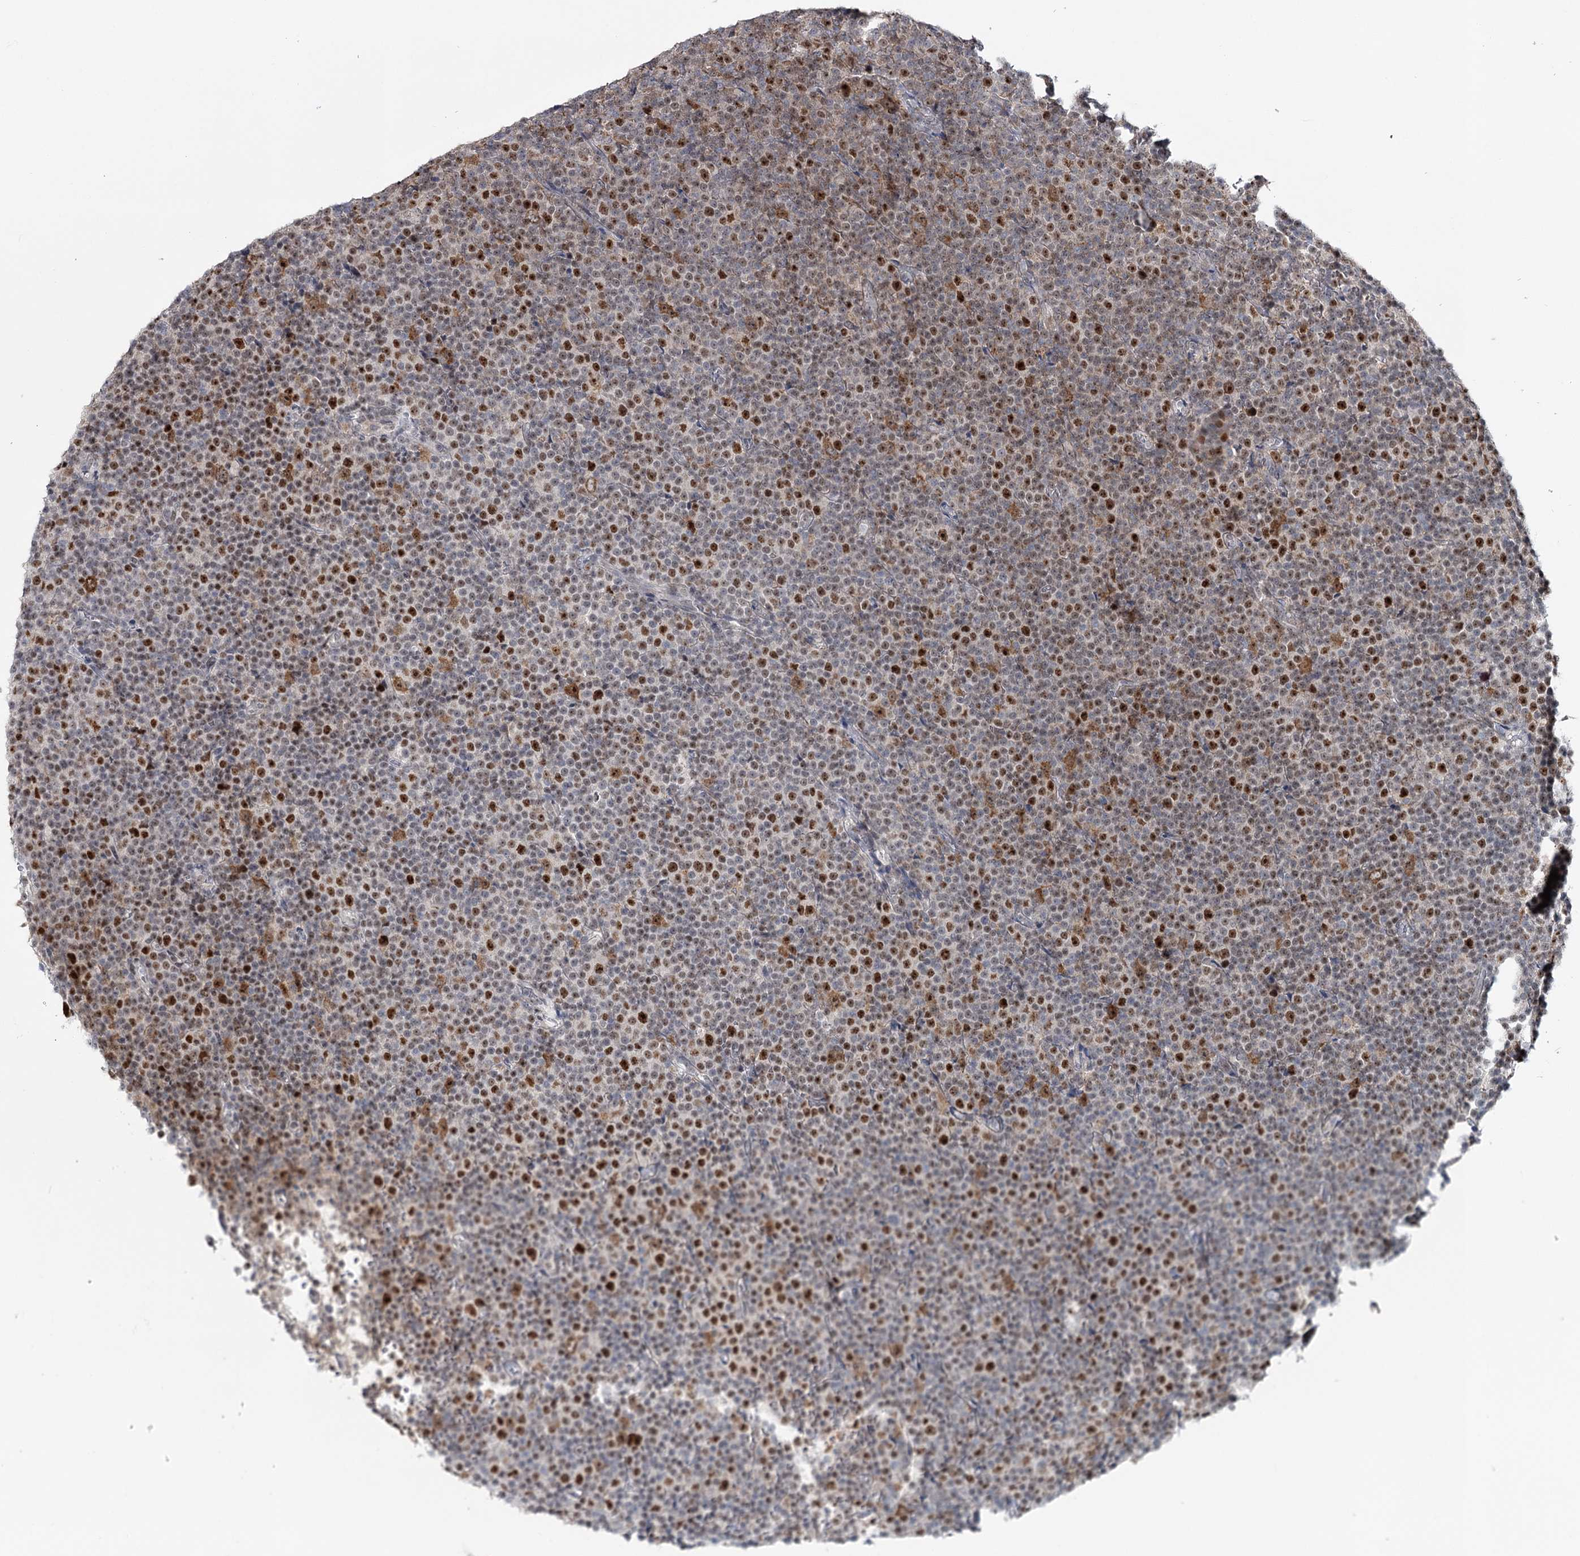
{"staining": {"intensity": "moderate", "quantity": "25%-75%", "location": "nuclear"}, "tissue": "lymphoma", "cell_type": "Tumor cells", "image_type": "cancer", "snomed": [{"axis": "morphology", "description": "Malignant lymphoma, non-Hodgkin's type, Low grade"}, {"axis": "topography", "description": "Lymph node"}], "caption": "An image of low-grade malignant lymphoma, non-Hodgkin's type stained for a protein exhibits moderate nuclear brown staining in tumor cells. Nuclei are stained in blue.", "gene": "ZC3H8", "patient": {"sex": "female", "age": 67}}